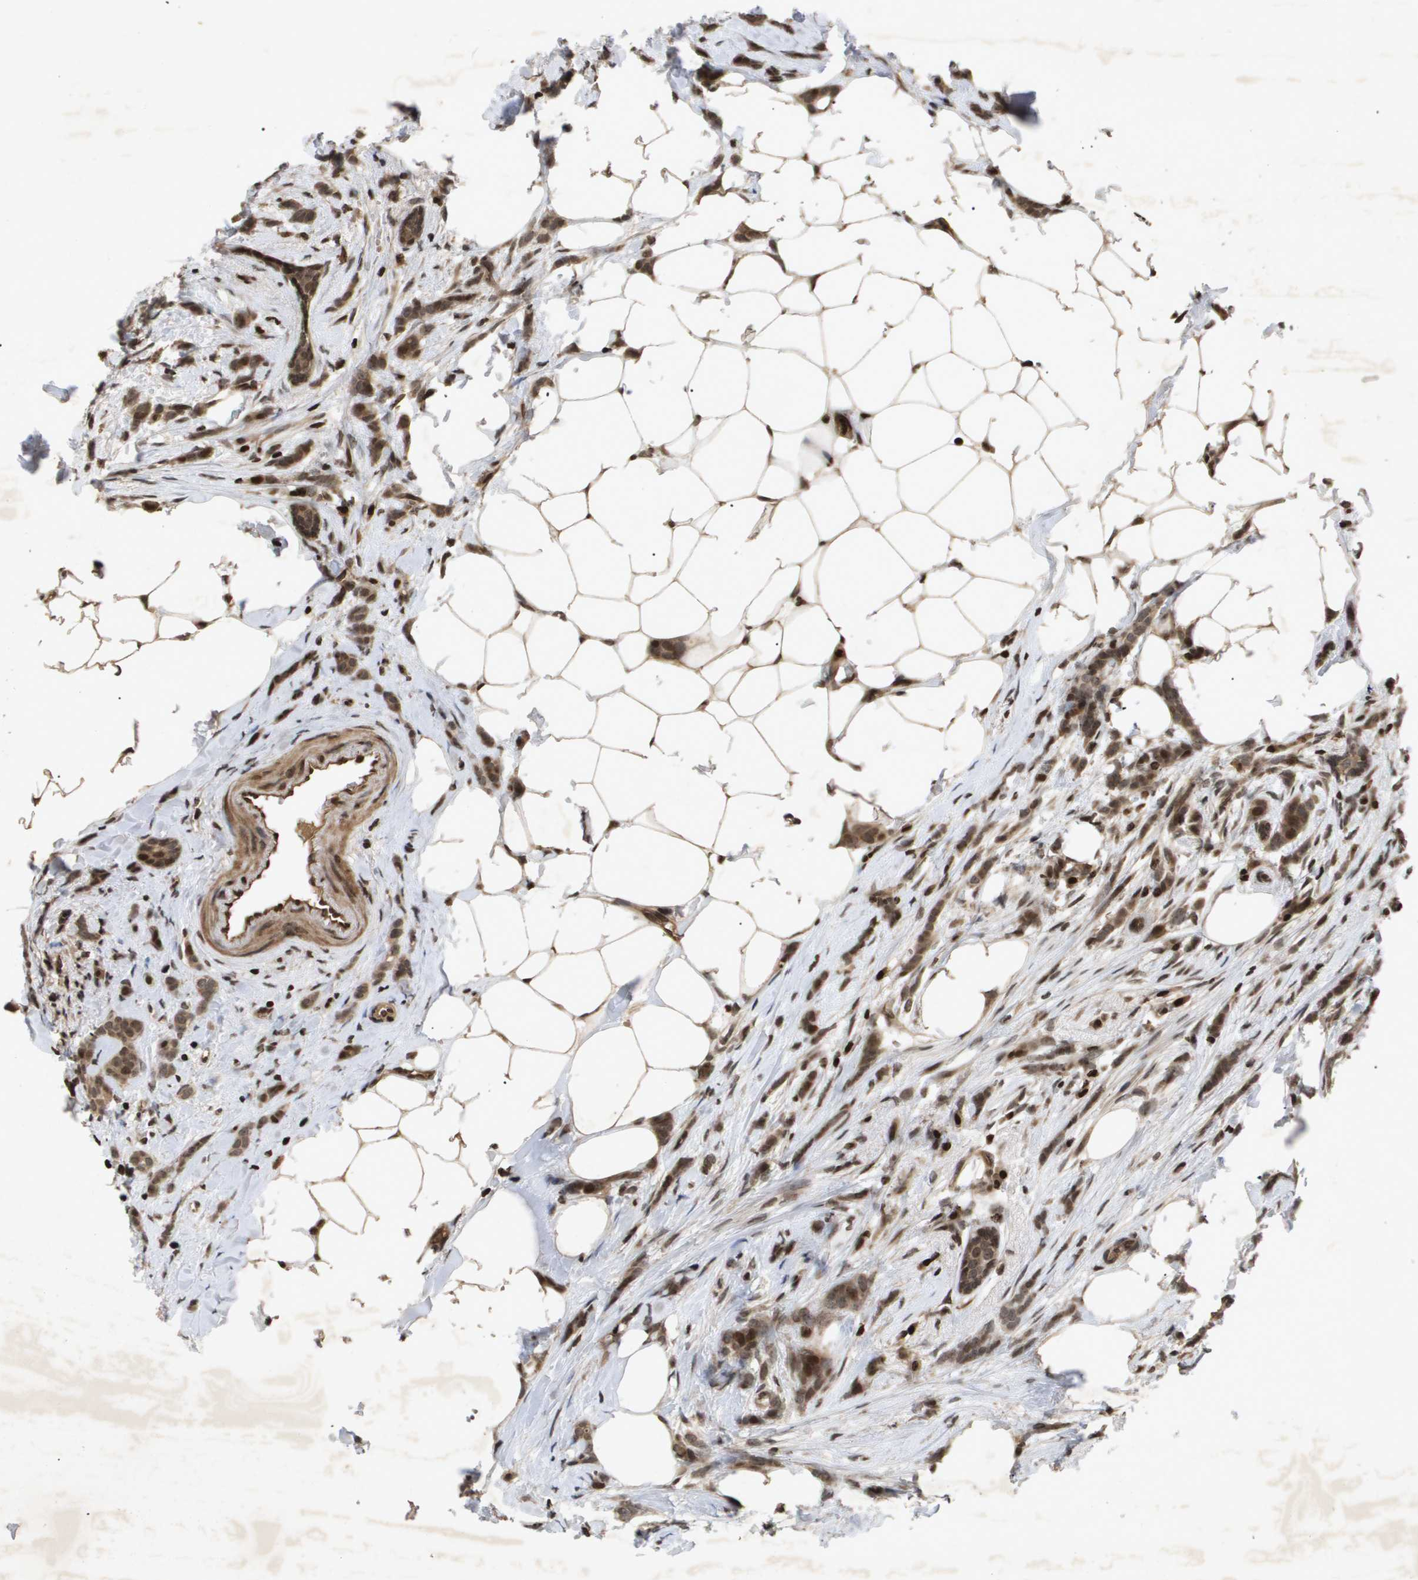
{"staining": {"intensity": "moderate", "quantity": ">75%", "location": "cytoplasmic/membranous,nuclear"}, "tissue": "breast cancer", "cell_type": "Tumor cells", "image_type": "cancer", "snomed": [{"axis": "morphology", "description": "Lobular carcinoma, in situ"}, {"axis": "morphology", "description": "Lobular carcinoma"}, {"axis": "topography", "description": "Breast"}], "caption": "Immunohistochemistry image of breast cancer (lobular carcinoma) stained for a protein (brown), which exhibits medium levels of moderate cytoplasmic/membranous and nuclear expression in approximately >75% of tumor cells.", "gene": "HSPA6", "patient": {"sex": "female", "age": 41}}